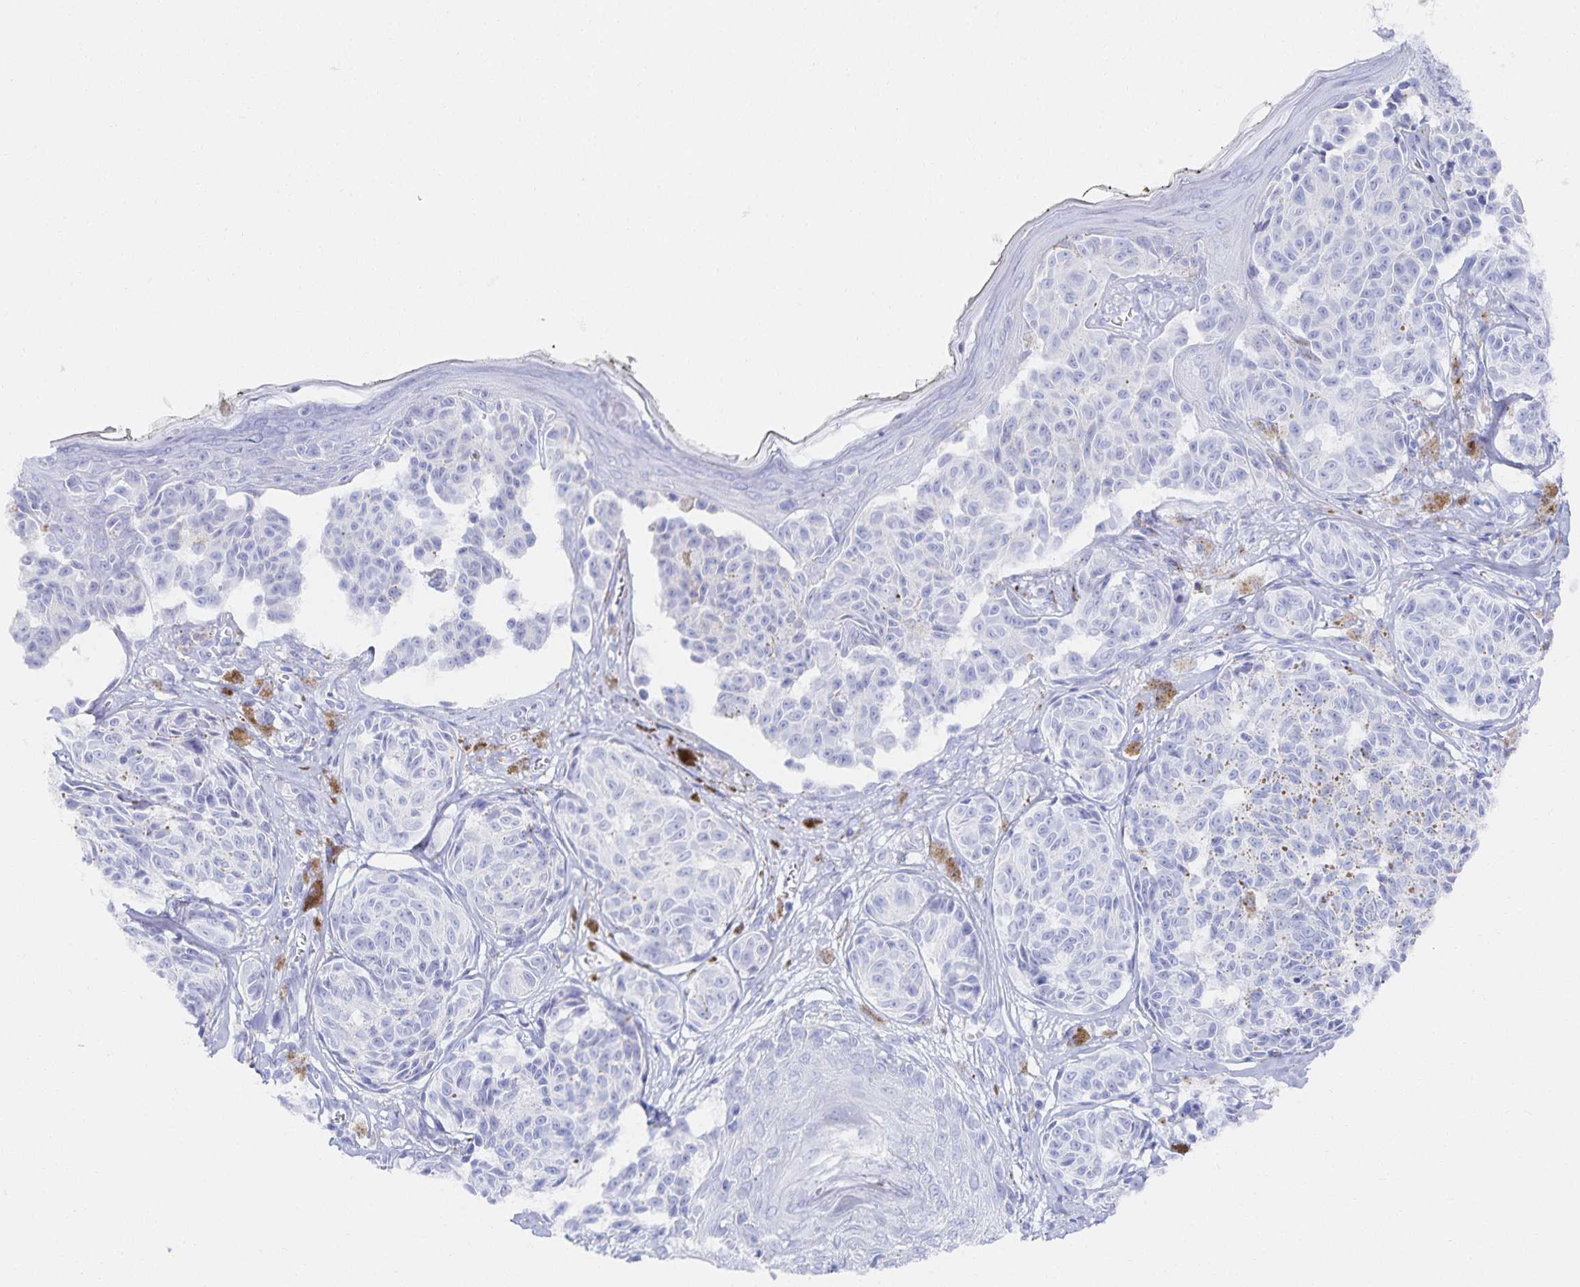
{"staining": {"intensity": "negative", "quantity": "none", "location": "none"}, "tissue": "melanoma", "cell_type": "Tumor cells", "image_type": "cancer", "snomed": [{"axis": "morphology", "description": "Malignant melanoma, NOS"}, {"axis": "topography", "description": "Skin"}], "caption": "DAB (3,3'-diaminobenzidine) immunohistochemical staining of melanoma reveals no significant expression in tumor cells.", "gene": "SNTN", "patient": {"sex": "female", "age": 43}}